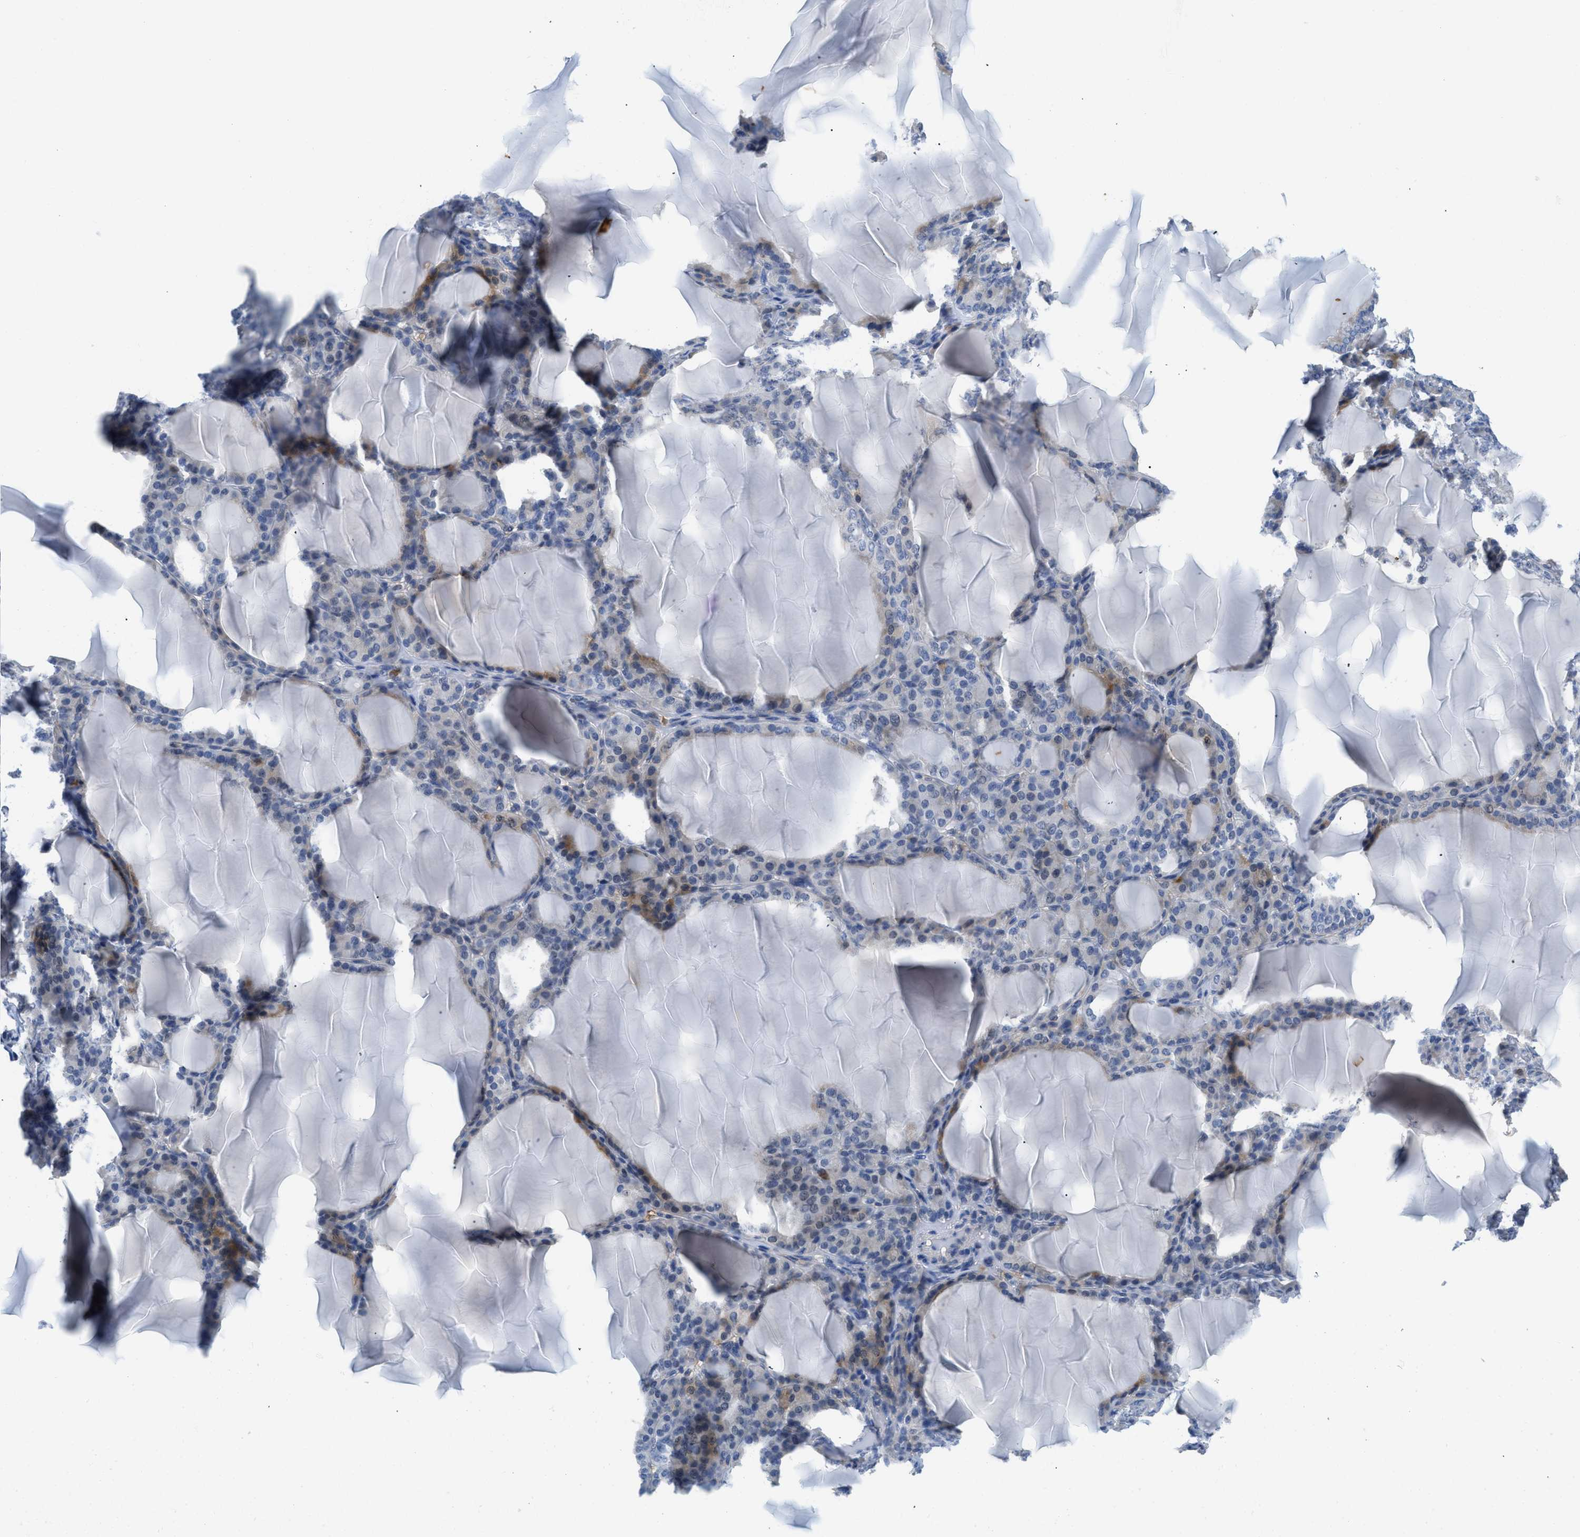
{"staining": {"intensity": "weak", "quantity": "25%-75%", "location": "nuclear"}, "tissue": "thyroid gland", "cell_type": "Glandular cells", "image_type": "normal", "snomed": [{"axis": "morphology", "description": "Normal tissue, NOS"}, {"axis": "topography", "description": "Thyroid gland"}], "caption": "A brown stain labels weak nuclear expression of a protein in glandular cells of unremarkable human thyroid gland. (DAB (3,3'-diaminobenzidine) IHC, brown staining for protein, blue staining for nuclei).", "gene": "FAM151A", "patient": {"sex": "female", "age": 28}}